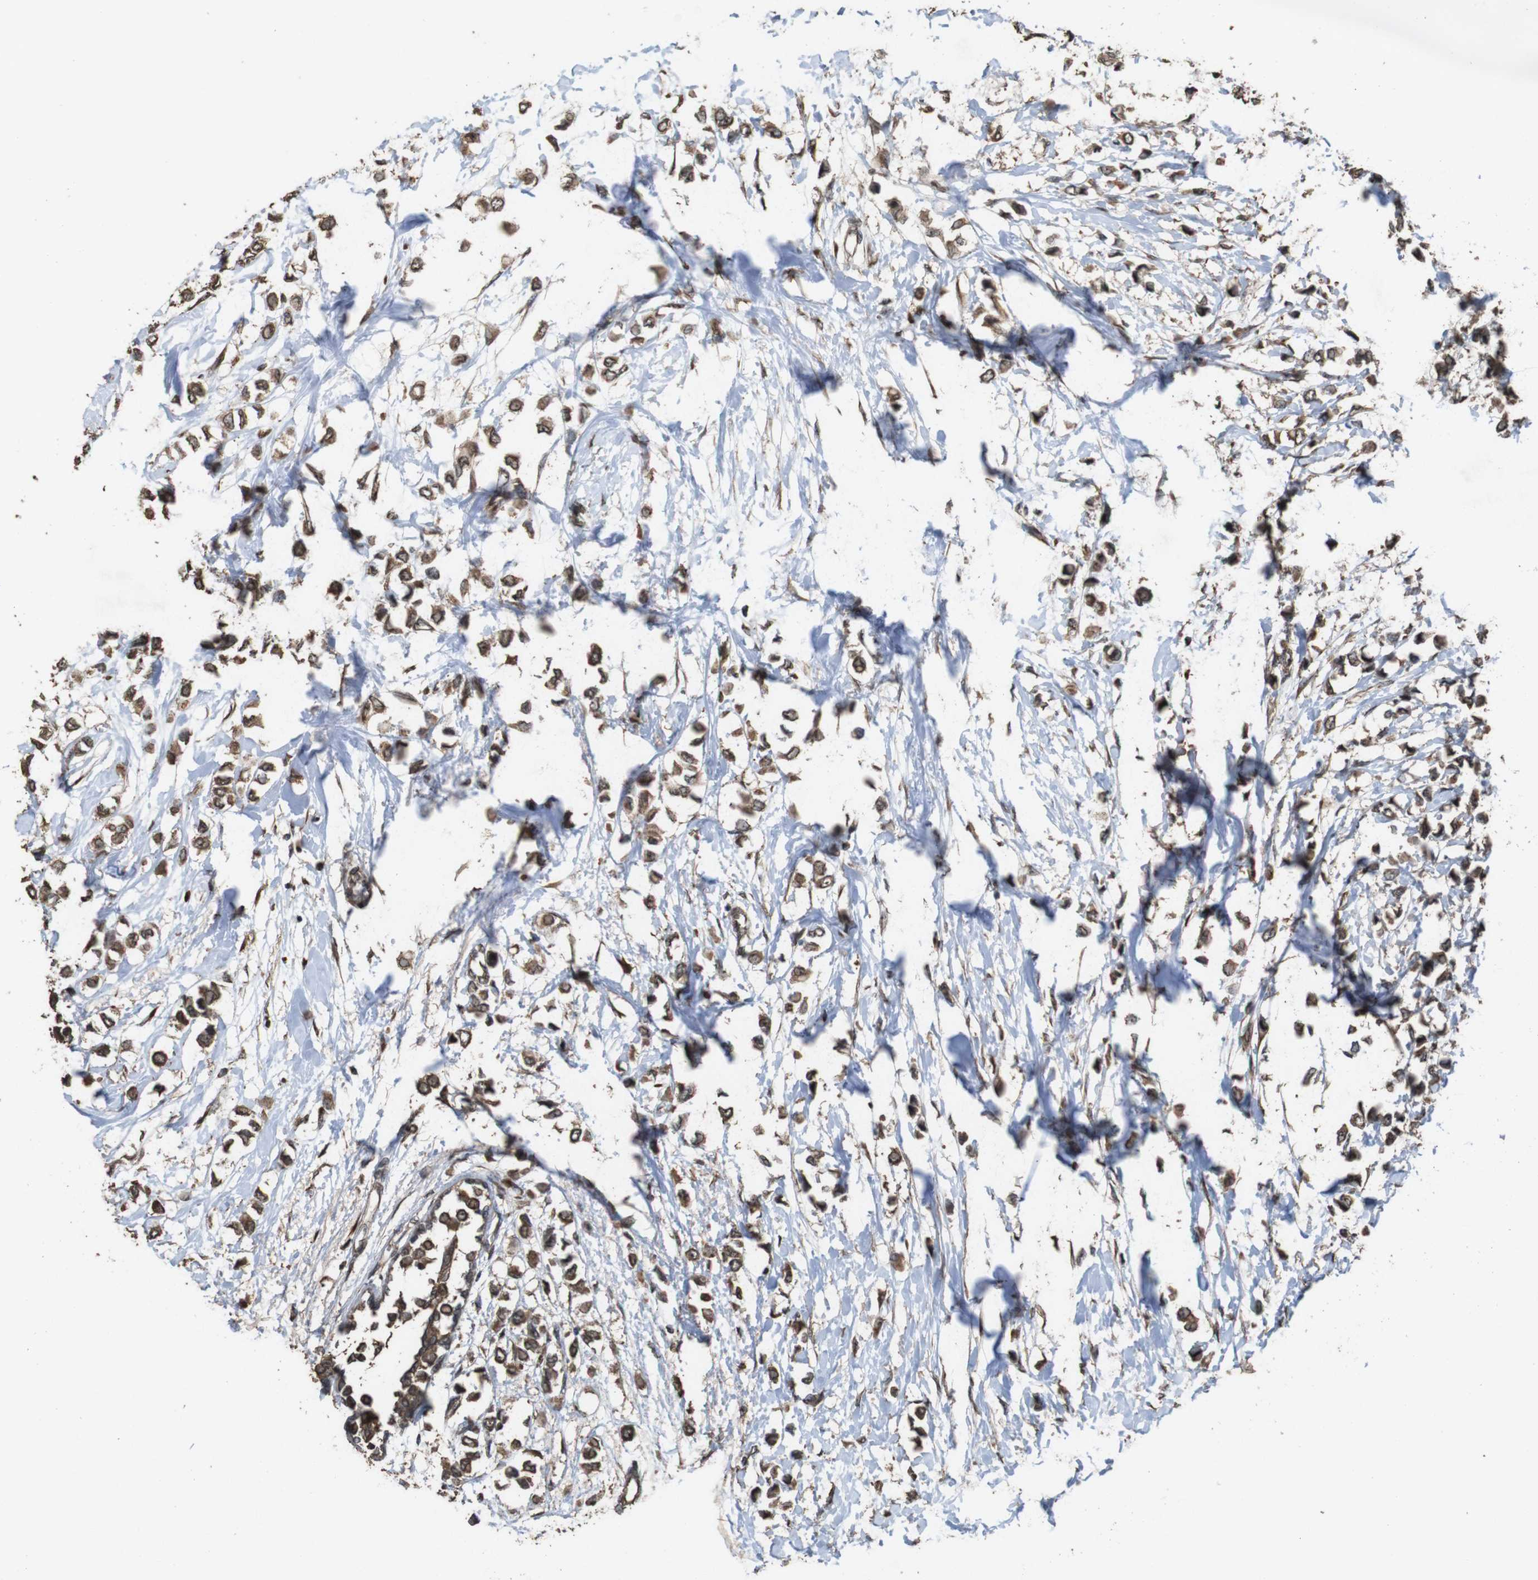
{"staining": {"intensity": "moderate", "quantity": ">75%", "location": "cytoplasmic/membranous,nuclear"}, "tissue": "breast cancer", "cell_type": "Tumor cells", "image_type": "cancer", "snomed": [{"axis": "morphology", "description": "Lobular carcinoma"}, {"axis": "topography", "description": "Breast"}], "caption": "A photomicrograph of human breast cancer (lobular carcinoma) stained for a protein demonstrates moderate cytoplasmic/membranous and nuclear brown staining in tumor cells.", "gene": "RRAS2", "patient": {"sex": "female", "age": 51}}